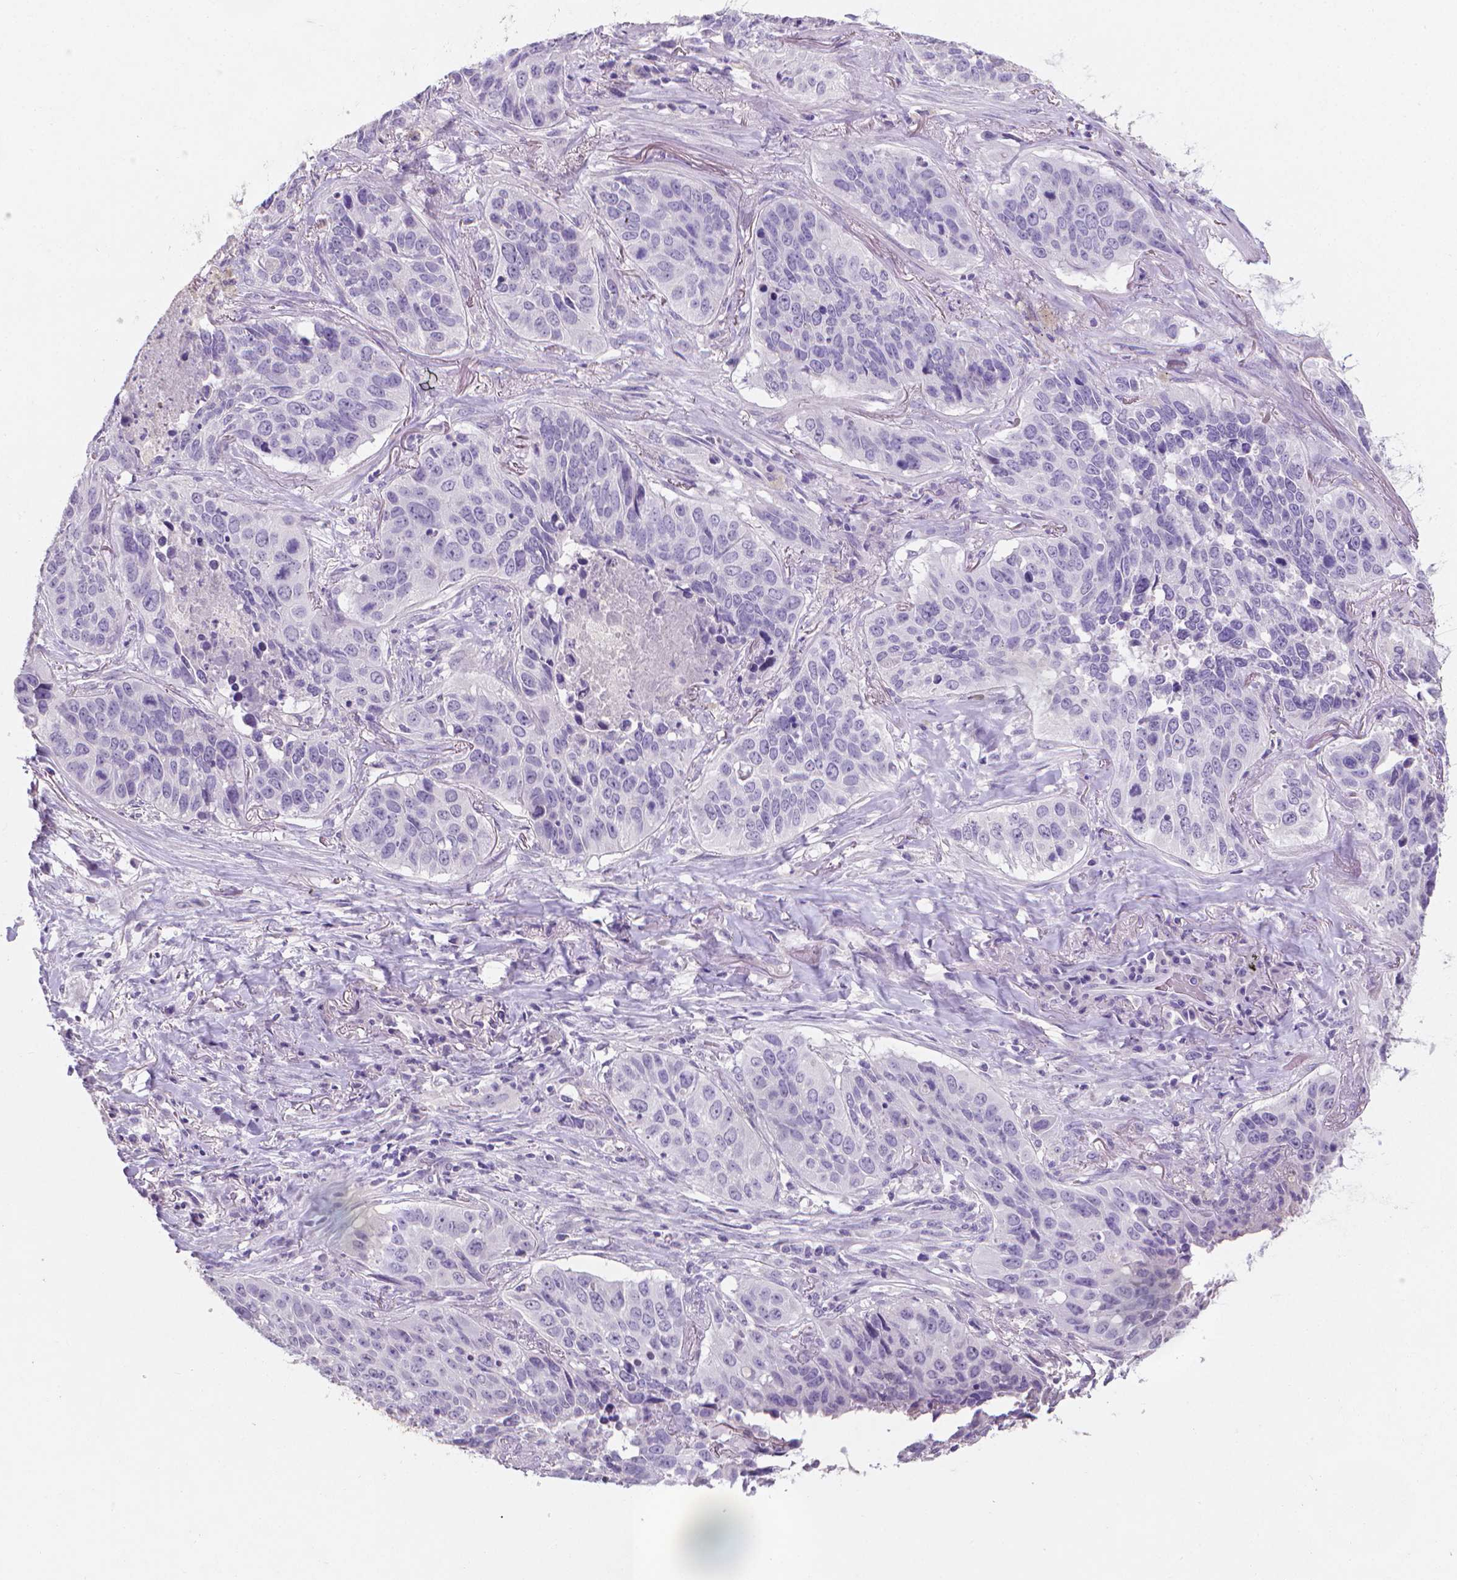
{"staining": {"intensity": "negative", "quantity": "none", "location": "none"}, "tissue": "lung cancer", "cell_type": "Tumor cells", "image_type": "cancer", "snomed": [{"axis": "morphology", "description": "Normal tissue, NOS"}, {"axis": "morphology", "description": "Squamous cell carcinoma, NOS"}, {"axis": "topography", "description": "Bronchus"}, {"axis": "topography", "description": "Lung"}], "caption": "The histopathology image demonstrates no staining of tumor cells in lung cancer (squamous cell carcinoma).", "gene": "XPNPEP2", "patient": {"sex": "male", "age": 64}}